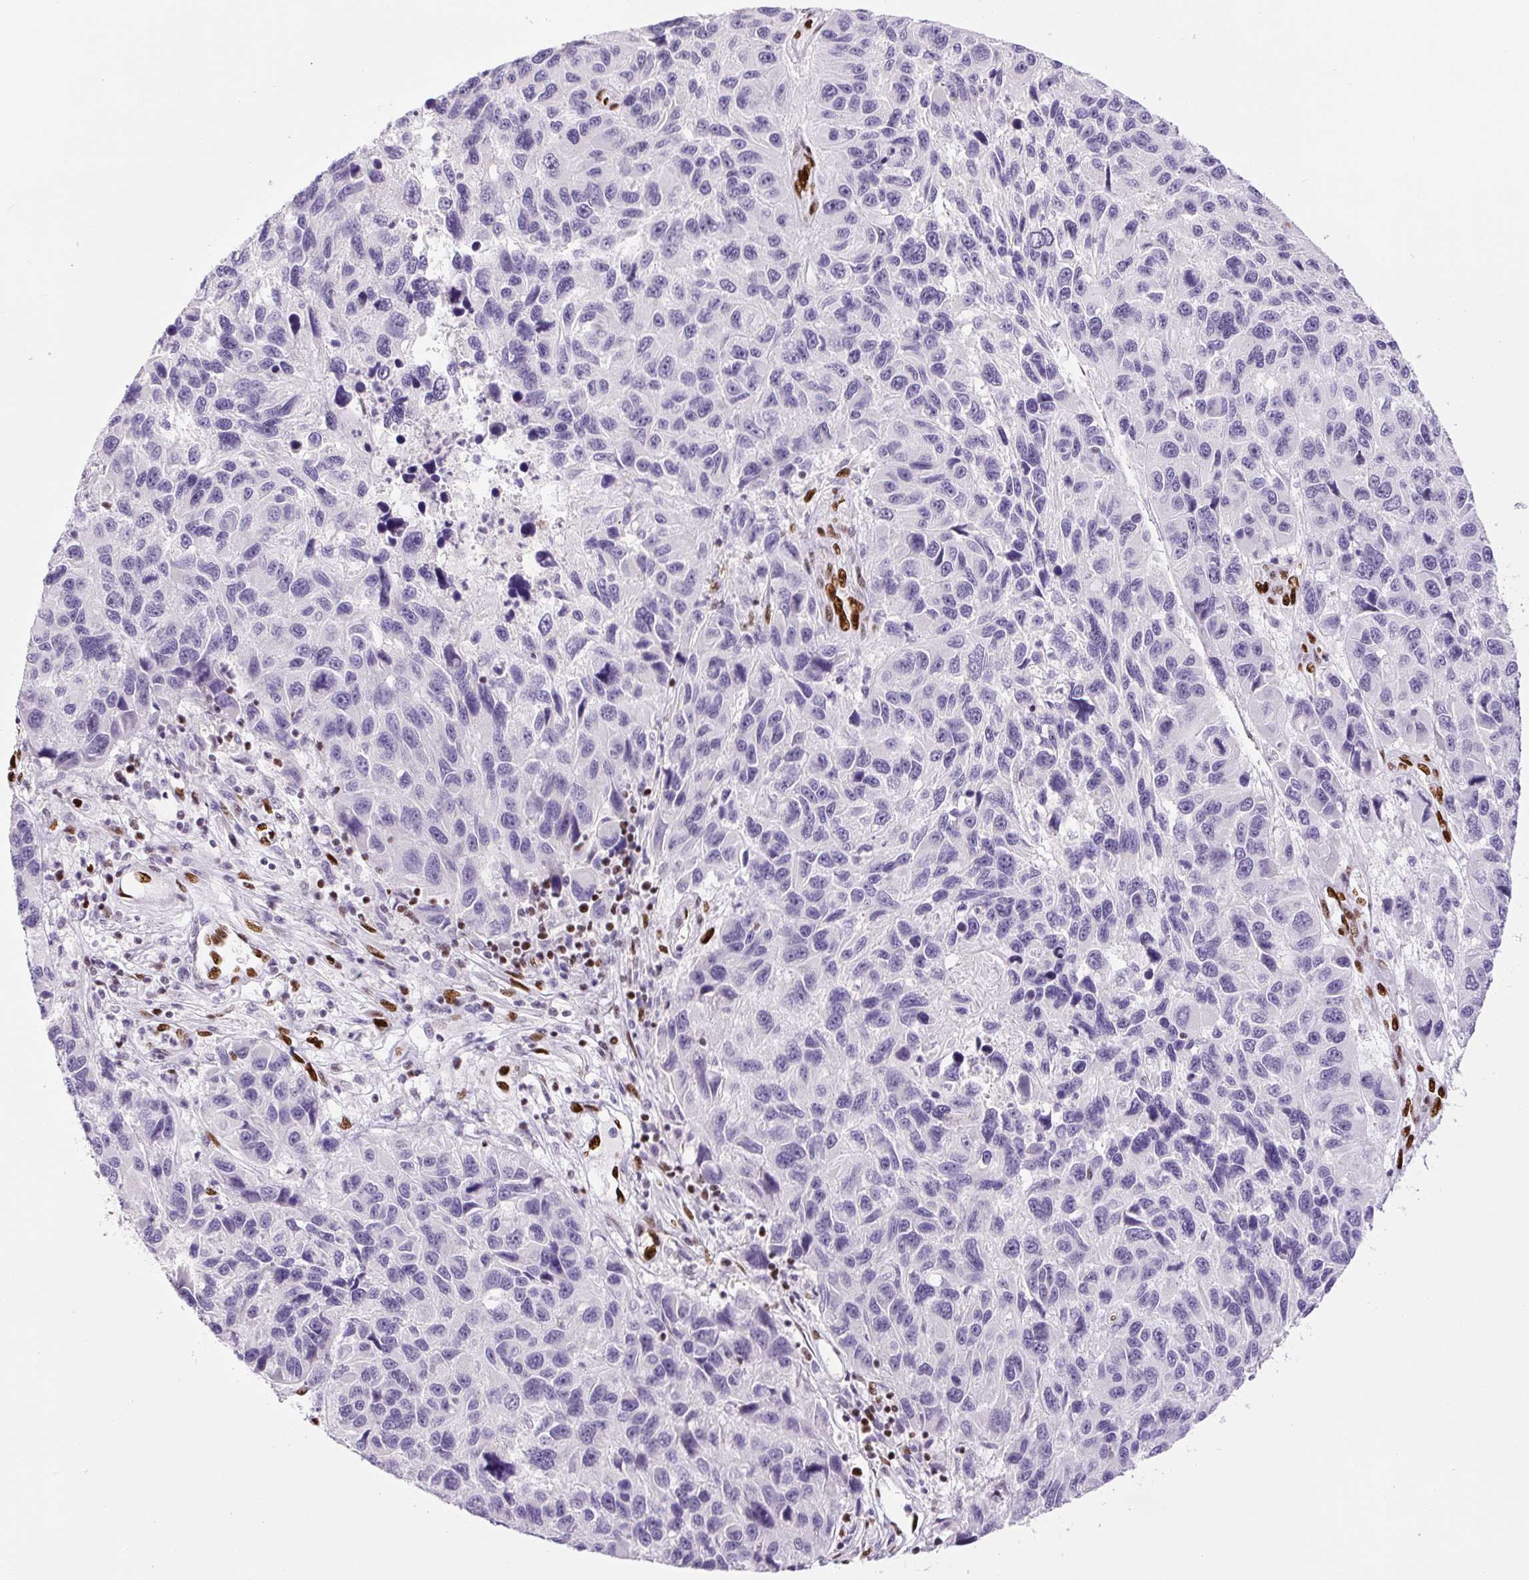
{"staining": {"intensity": "negative", "quantity": "none", "location": "none"}, "tissue": "melanoma", "cell_type": "Tumor cells", "image_type": "cancer", "snomed": [{"axis": "morphology", "description": "Malignant melanoma, NOS"}, {"axis": "topography", "description": "Skin"}], "caption": "DAB (3,3'-diaminobenzidine) immunohistochemical staining of malignant melanoma demonstrates no significant staining in tumor cells.", "gene": "ZEB1", "patient": {"sex": "male", "age": 53}}